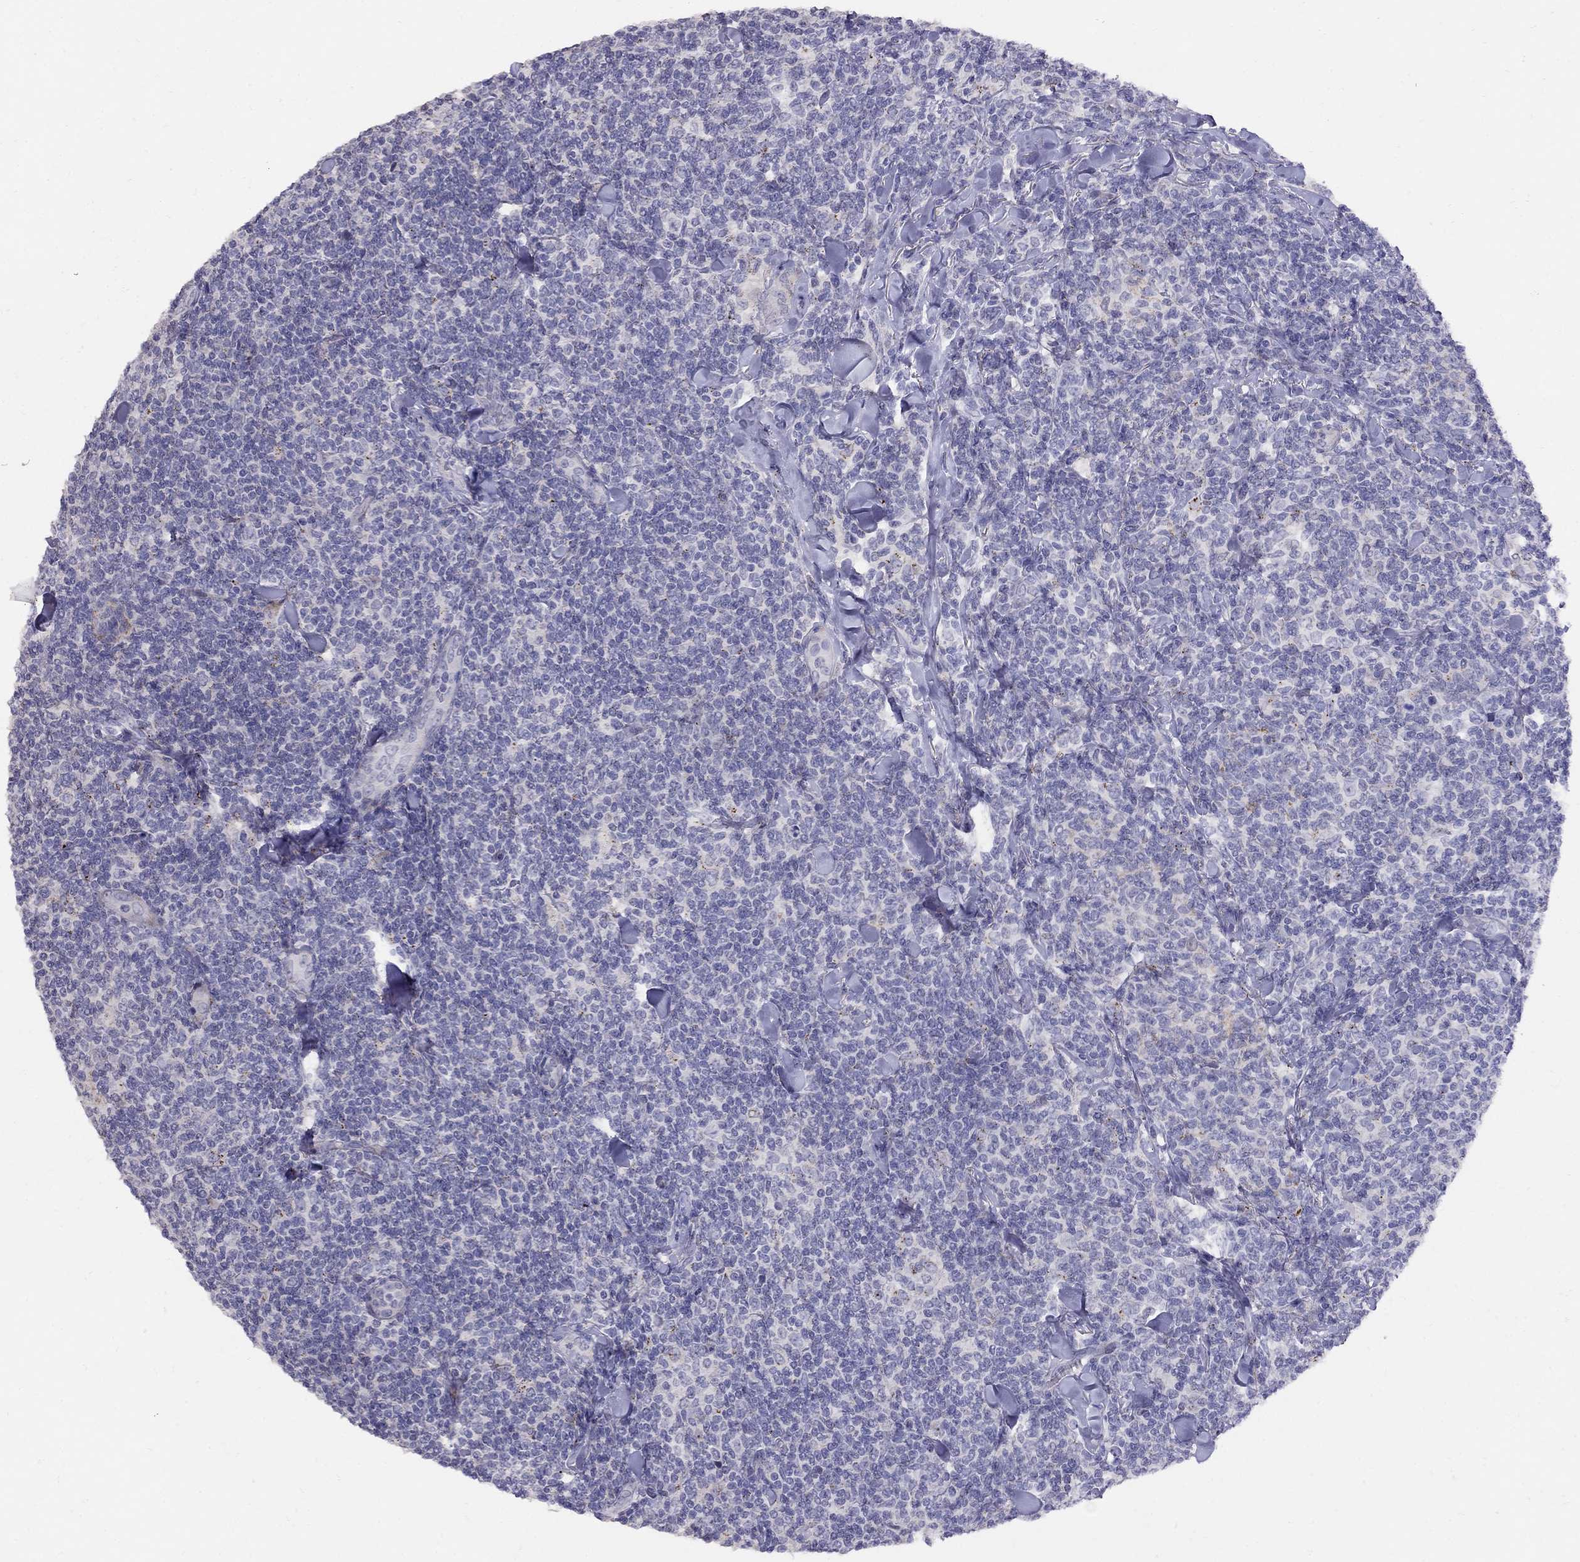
{"staining": {"intensity": "negative", "quantity": "none", "location": "none"}, "tissue": "lymphoma", "cell_type": "Tumor cells", "image_type": "cancer", "snomed": [{"axis": "morphology", "description": "Malignant lymphoma, non-Hodgkin's type, Low grade"}, {"axis": "topography", "description": "Lymph node"}], "caption": "Human lymphoma stained for a protein using immunohistochemistry (IHC) exhibits no expression in tumor cells.", "gene": "MAGEB4", "patient": {"sex": "female", "age": 56}}